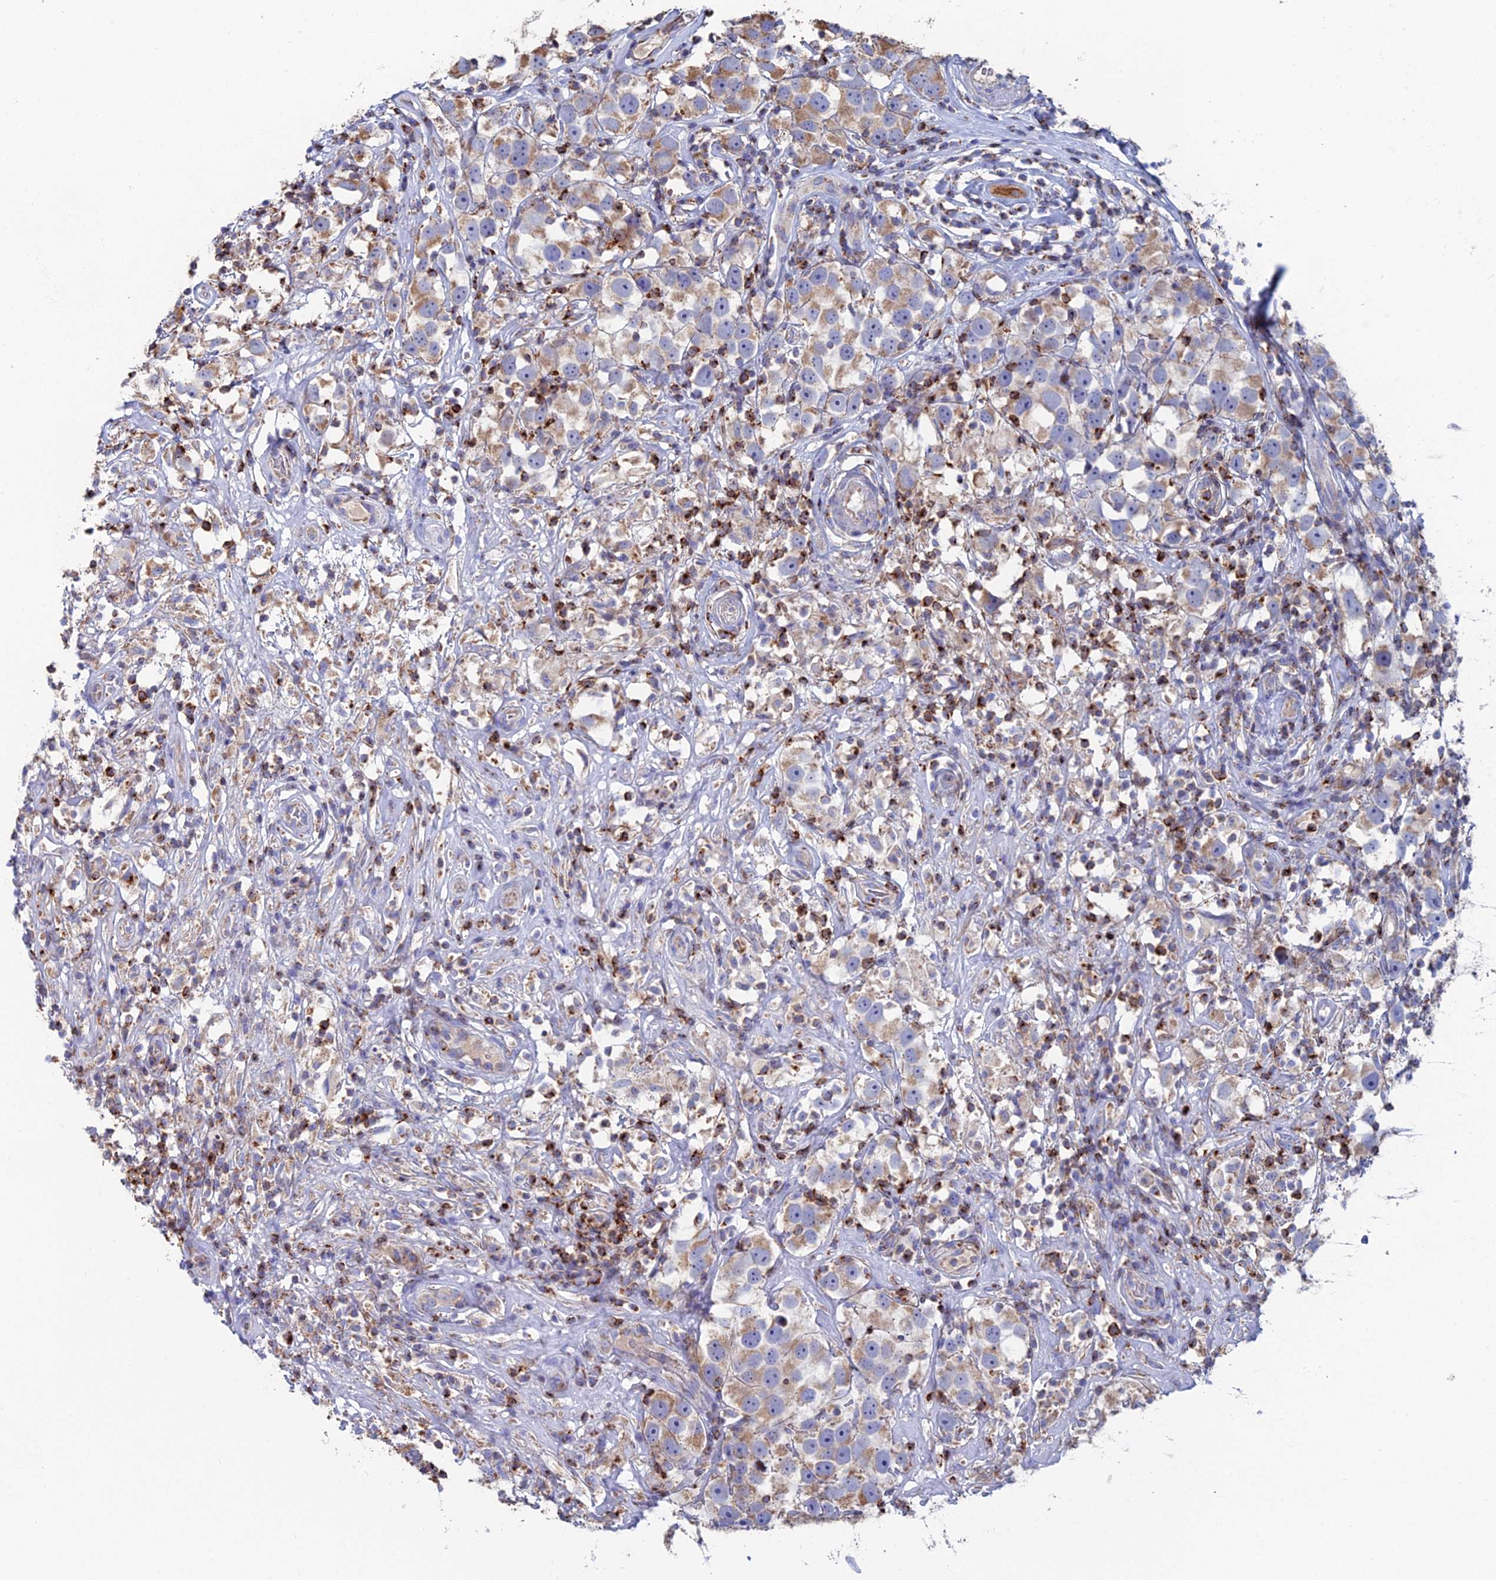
{"staining": {"intensity": "moderate", "quantity": "25%-75%", "location": "cytoplasmic/membranous"}, "tissue": "testis cancer", "cell_type": "Tumor cells", "image_type": "cancer", "snomed": [{"axis": "morphology", "description": "Seminoma, NOS"}, {"axis": "topography", "description": "Testis"}], "caption": "A histopathology image showing moderate cytoplasmic/membranous staining in approximately 25%-75% of tumor cells in testis cancer (seminoma), as visualized by brown immunohistochemical staining.", "gene": "SPOCK2", "patient": {"sex": "male", "age": 49}}